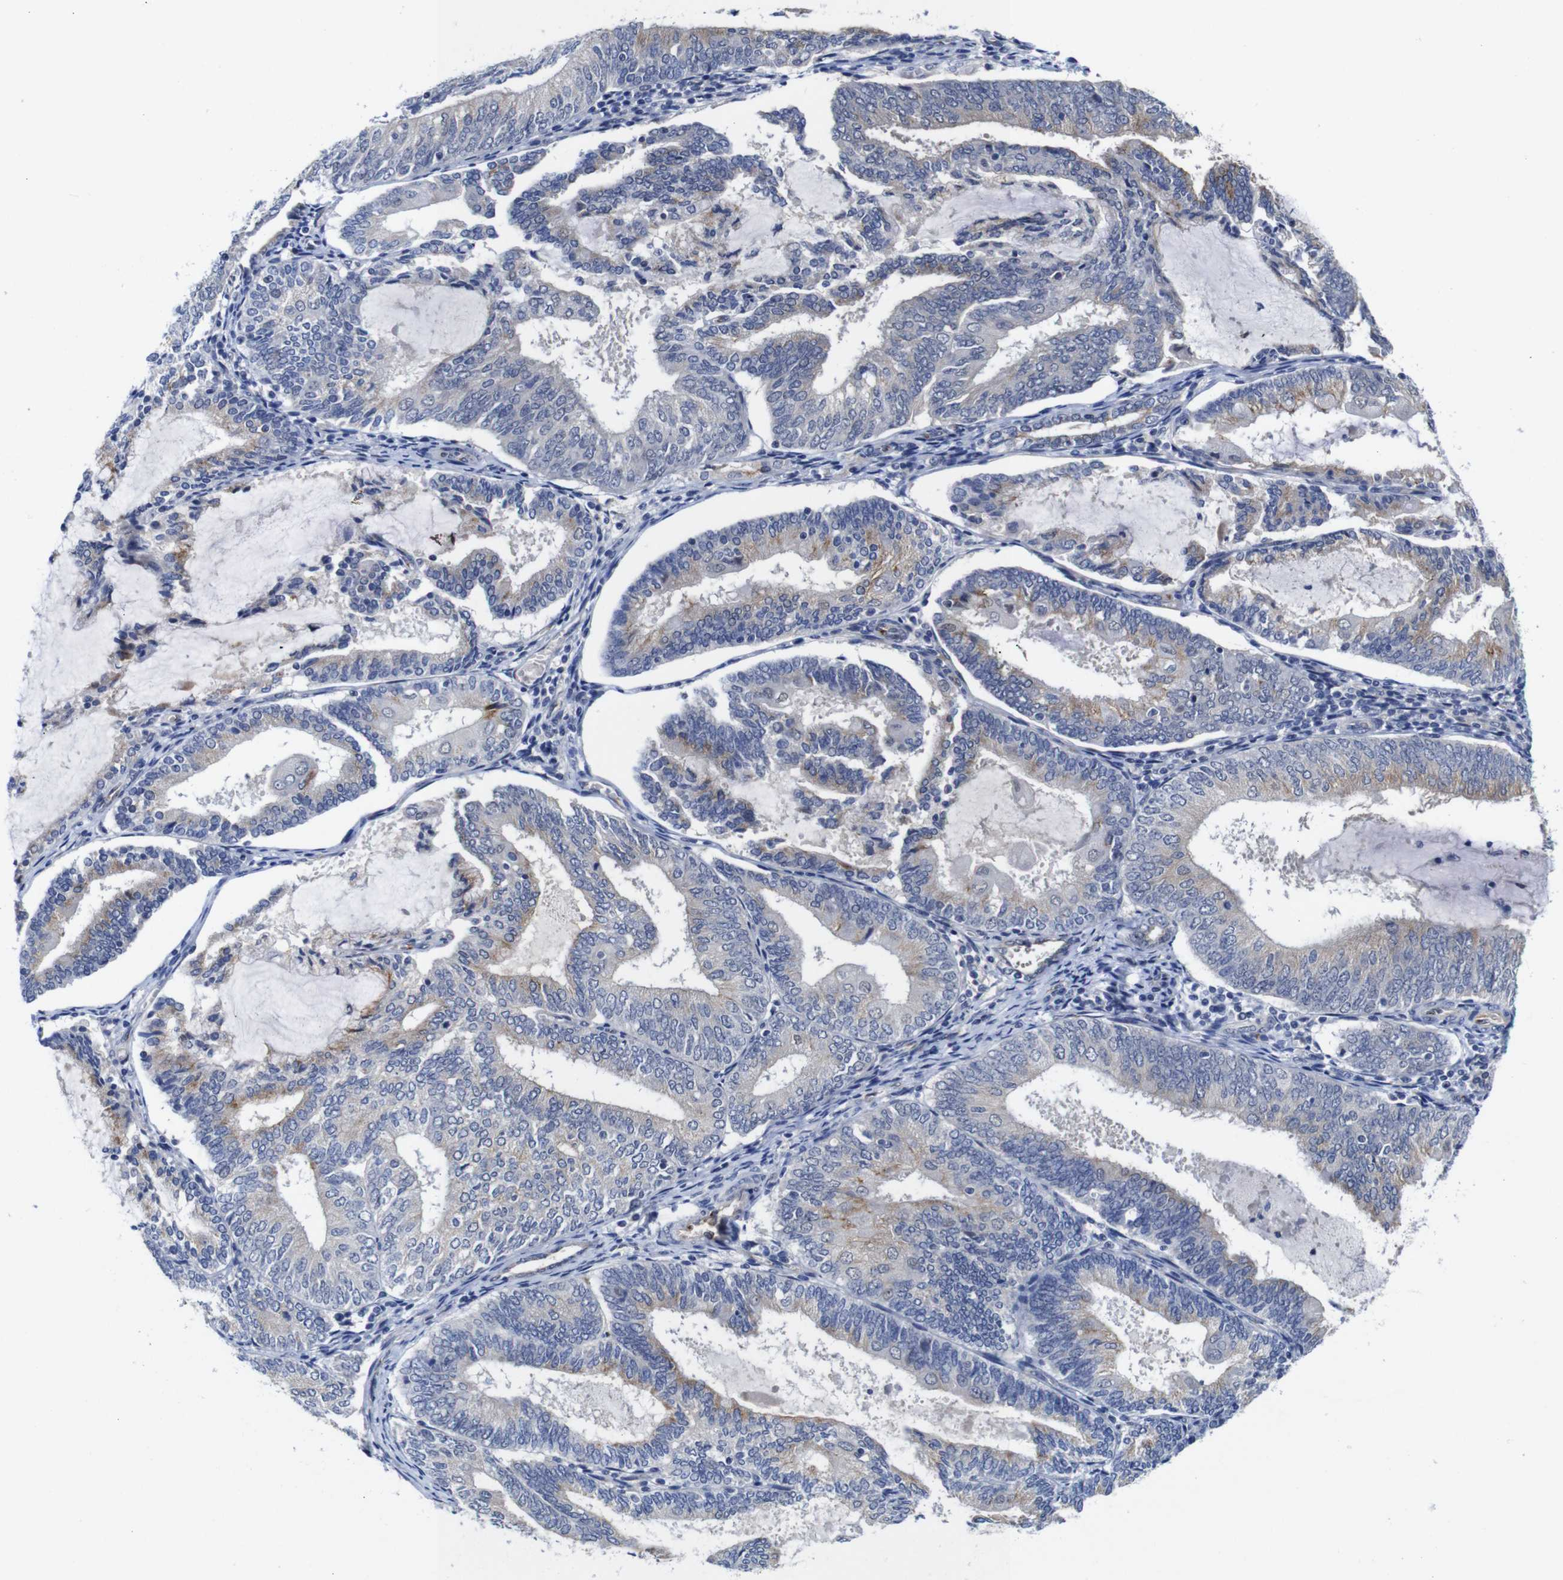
{"staining": {"intensity": "moderate", "quantity": "<25%", "location": "cytoplasmic/membranous"}, "tissue": "endometrial cancer", "cell_type": "Tumor cells", "image_type": "cancer", "snomed": [{"axis": "morphology", "description": "Adenocarcinoma, NOS"}, {"axis": "topography", "description": "Endometrium"}], "caption": "Endometrial adenocarcinoma tissue shows moderate cytoplasmic/membranous positivity in about <25% of tumor cells (DAB IHC, brown staining for protein, blue staining for nuclei).", "gene": "FURIN", "patient": {"sex": "female", "age": 81}}